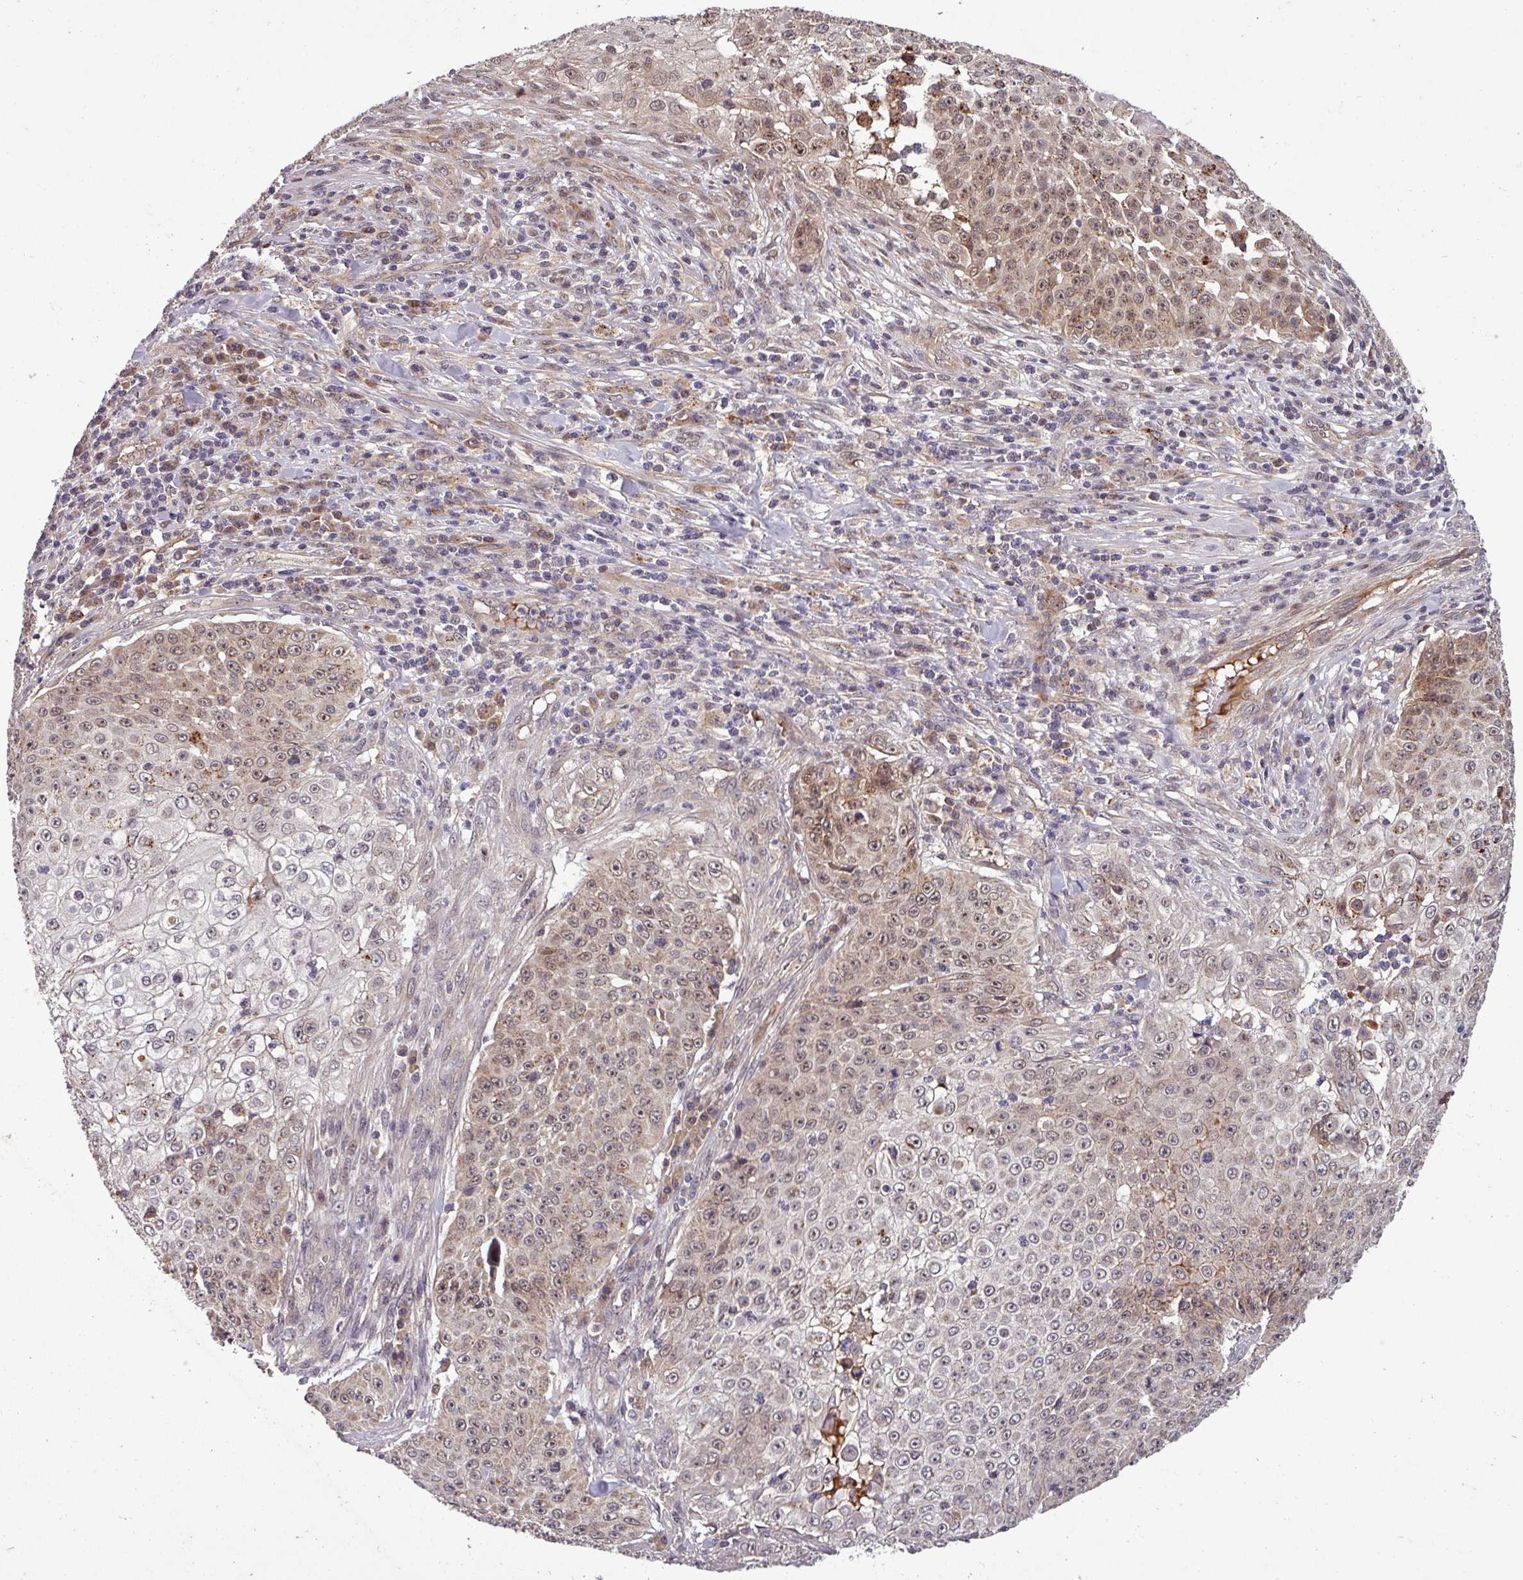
{"staining": {"intensity": "moderate", "quantity": "25%-75%", "location": "cytoplasmic/membranous,nuclear"}, "tissue": "skin cancer", "cell_type": "Tumor cells", "image_type": "cancer", "snomed": [{"axis": "morphology", "description": "Squamous cell carcinoma, NOS"}, {"axis": "topography", "description": "Skin"}], "caption": "Skin cancer (squamous cell carcinoma) stained with DAB (3,3'-diaminobenzidine) IHC reveals medium levels of moderate cytoplasmic/membranous and nuclear staining in about 25%-75% of tumor cells.", "gene": "PUS1", "patient": {"sex": "male", "age": 24}}